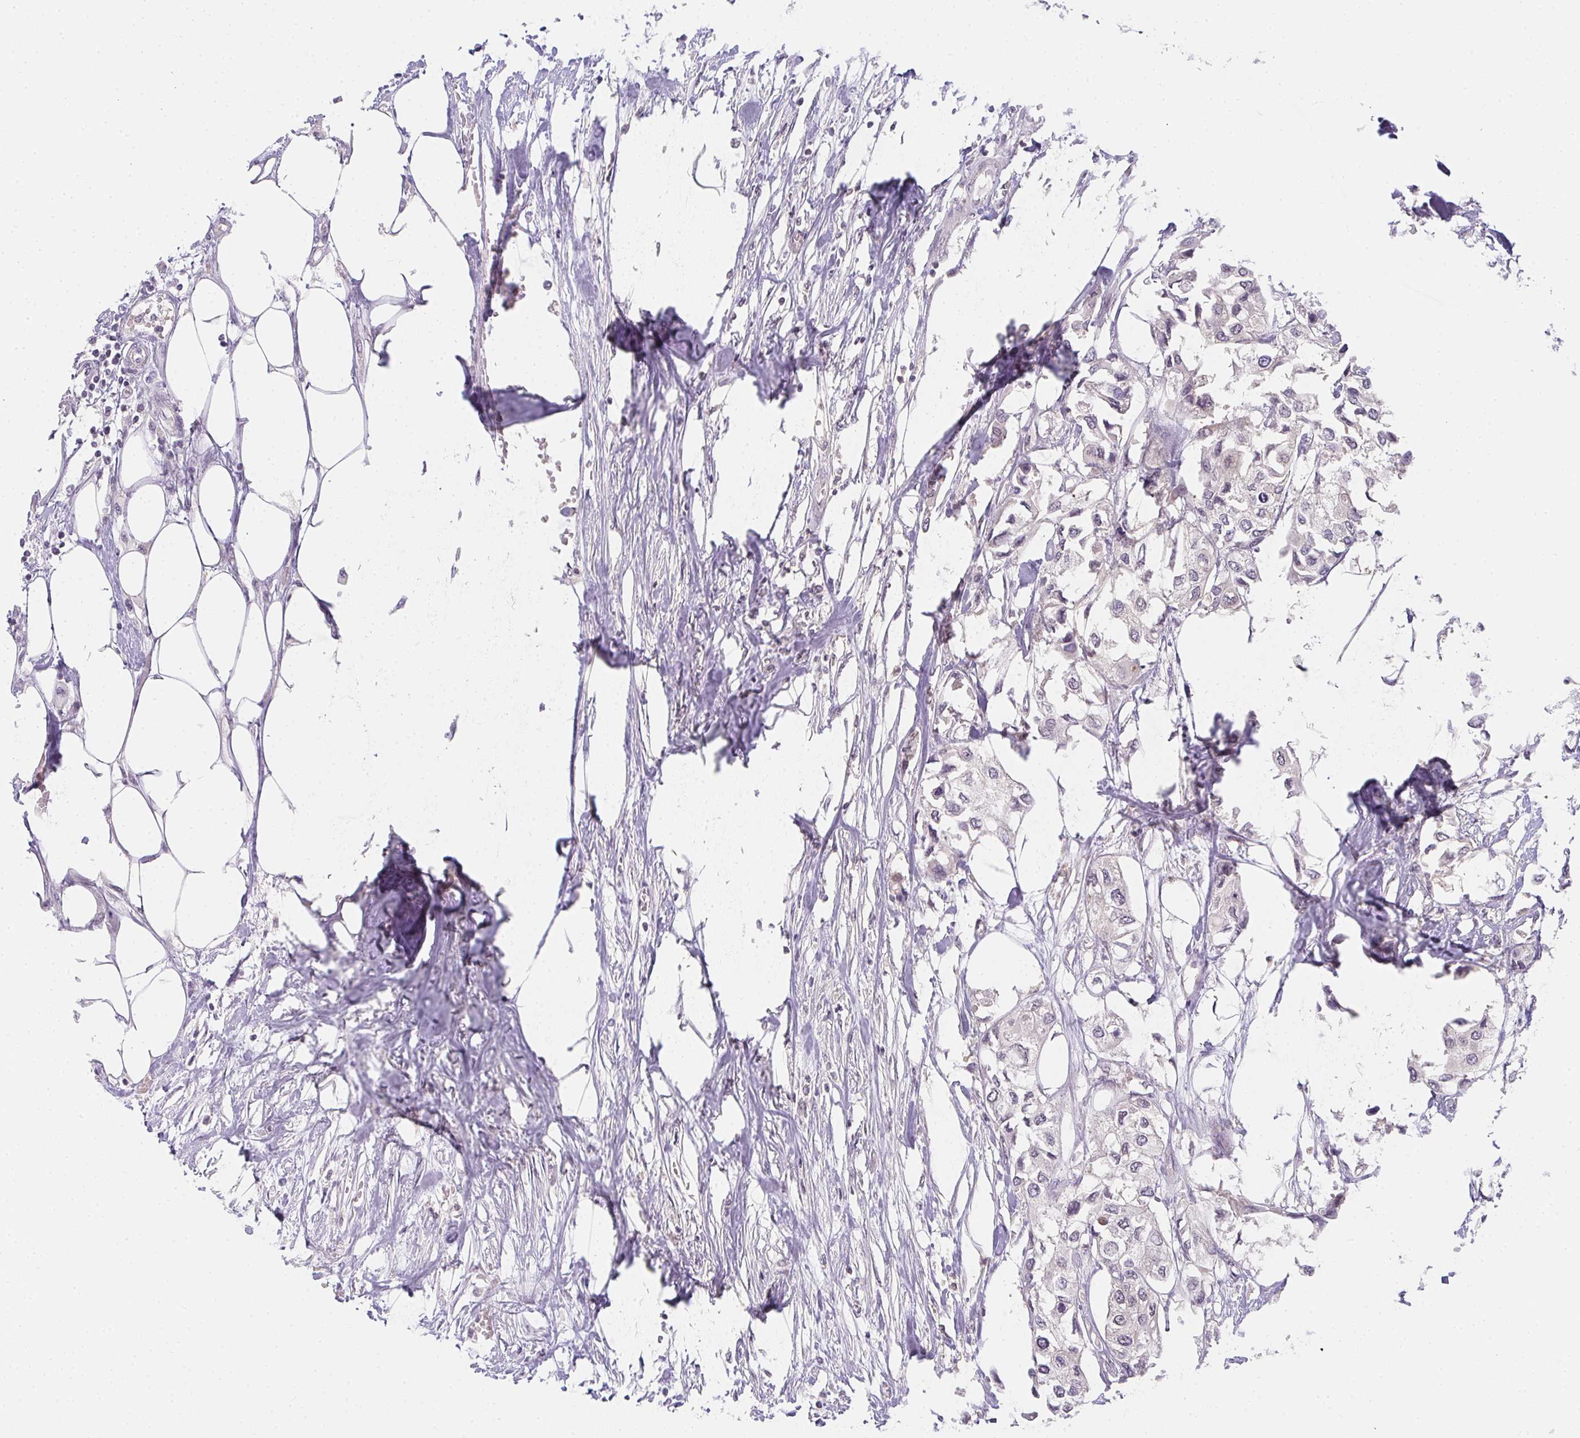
{"staining": {"intensity": "negative", "quantity": "none", "location": "none"}, "tissue": "urothelial cancer", "cell_type": "Tumor cells", "image_type": "cancer", "snomed": [{"axis": "morphology", "description": "Urothelial carcinoma, High grade"}, {"axis": "topography", "description": "Urinary bladder"}], "caption": "Immunohistochemistry of high-grade urothelial carcinoma demonstrates no positivity in tumor cells. The staining is performed using DAB brown chromogen with nuclei counter-stained in using hematoxylin.", "gene": "GSDMB", "patient": {"sex": "male", "age": 64}}